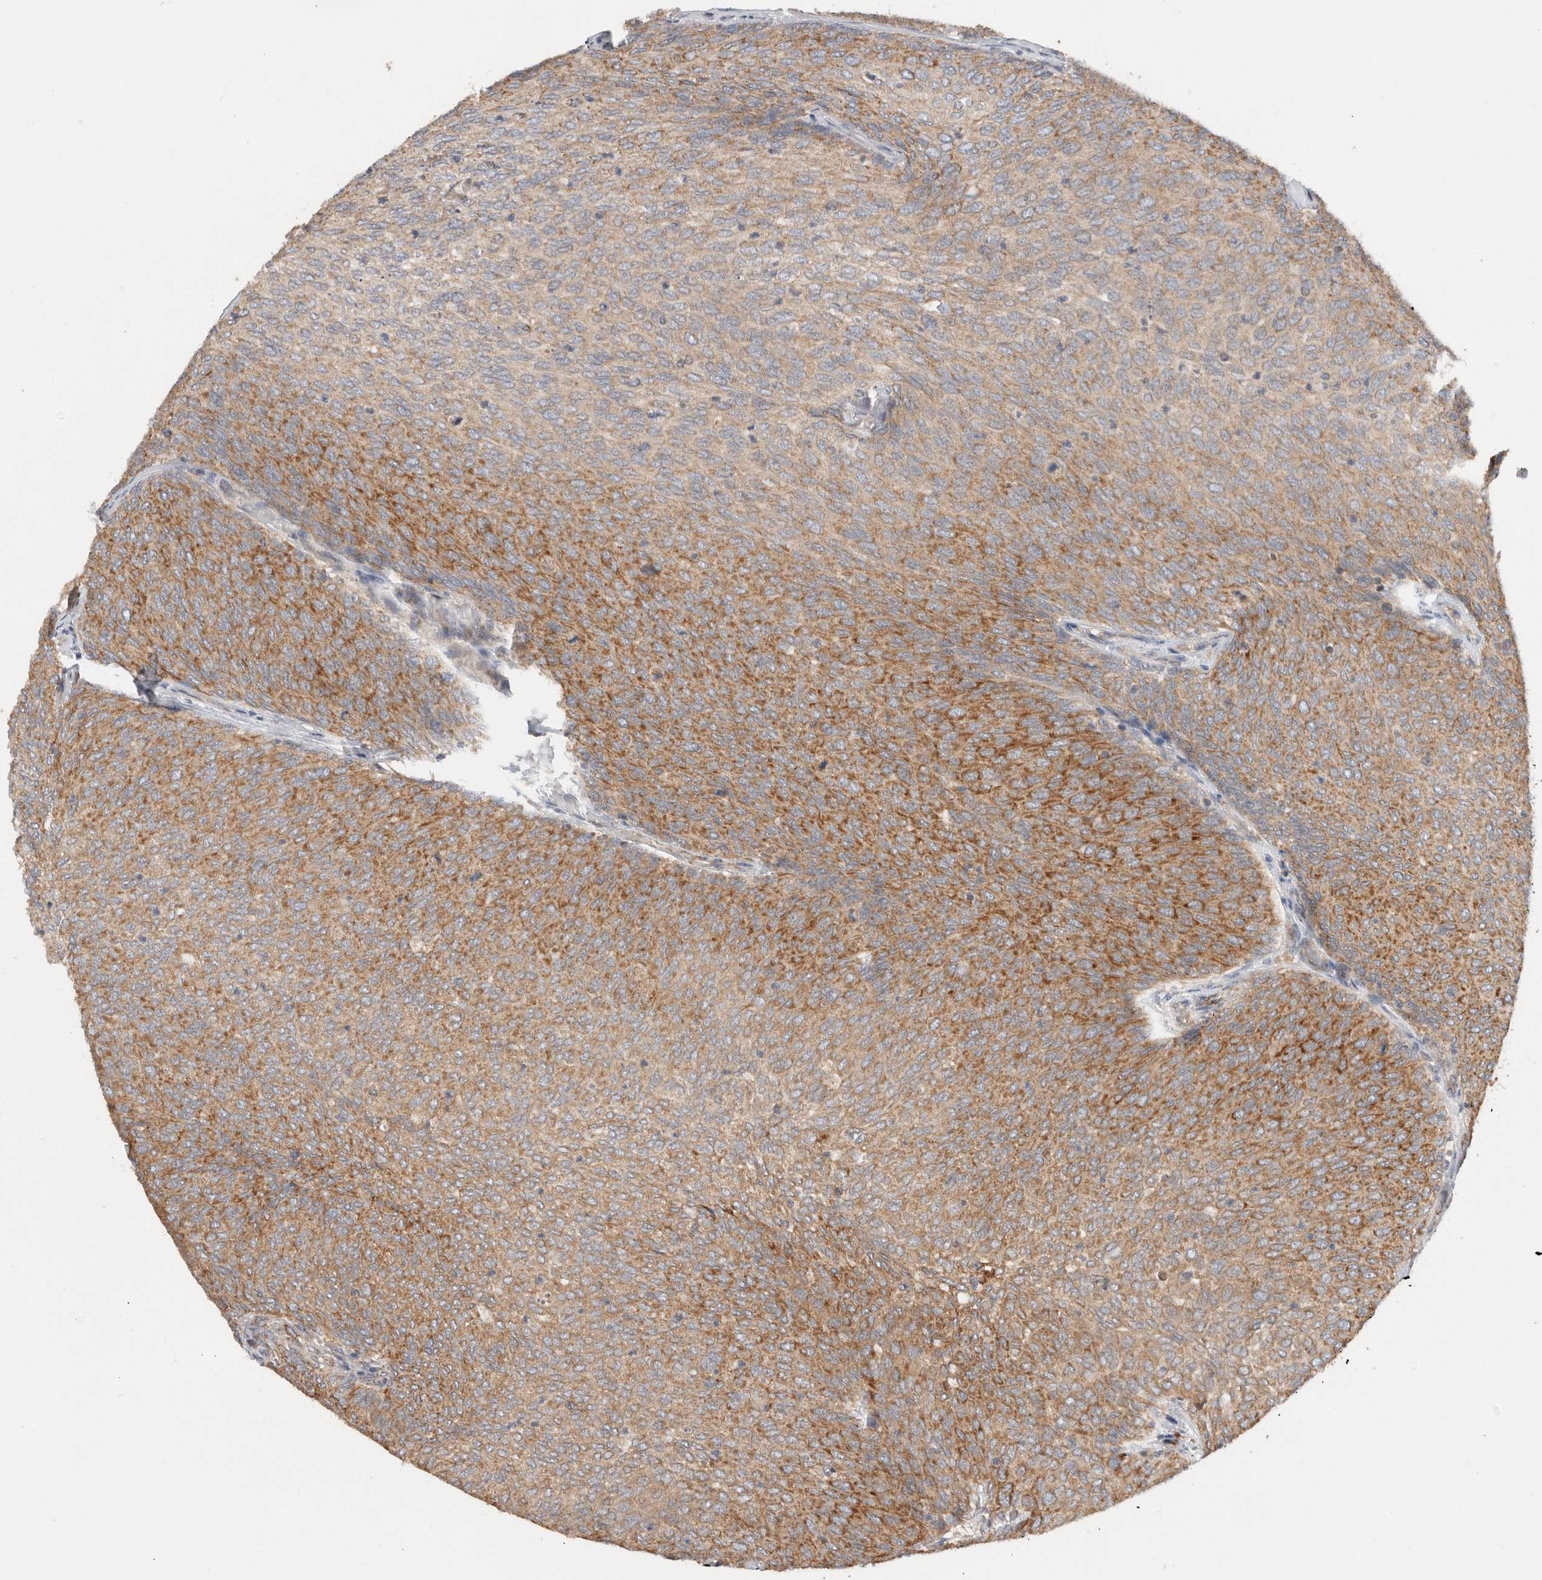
{"staining": {"intensity": "moderate", "quantity": ">75%", "location": "cytoplasmic/membranous"}, "tissue": "urothelial cancer", "cell_type": "Tumor cells", "image_type": "cancer", "snomed": [{"axis": "morphology", "description": "Urothelial carcinoma, Low grade"}, {"axis": "topography", "description": "Urinary bladder"}], "caption": "The histopathology image shows staining of low-grade urothelial carcinoma, revealing moderate cytoplasmic/membranous protein staining (brown color) within tumor cells.", "gene": "AMPD1", "patient": {"sex": "female", "age": 79}}